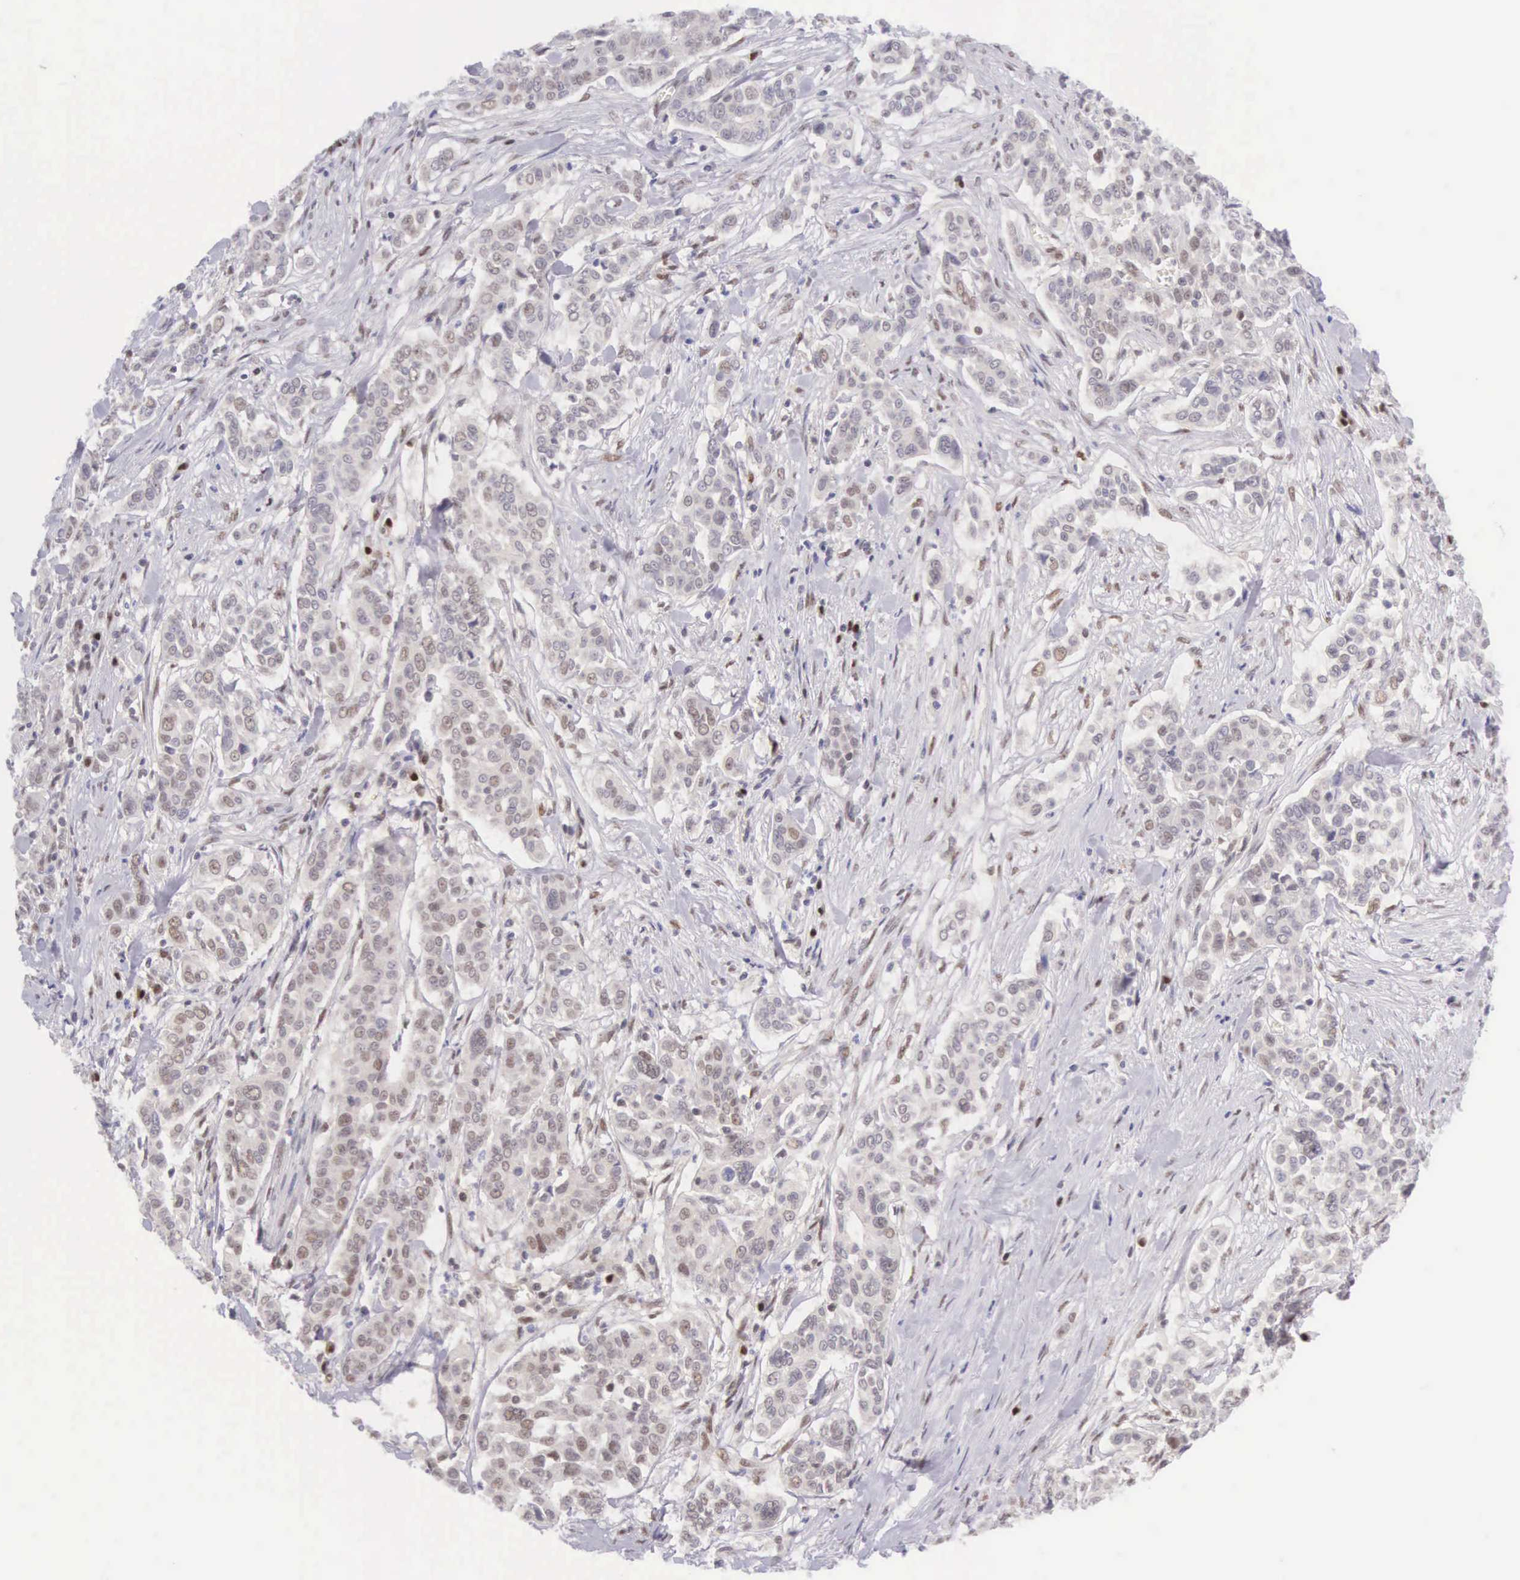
{"staining": {"intensity": "weak", "quantity": "25%-75%", "location": "nuclear"}, "tissue": "pancreatic cancer", "cell_type": "Tumor cells", "image_type": "cancer", "snomed": [{"axis": "morphology", "description": "Adenocarcinoma, NOS"}, {"axis": "topography", "description": "Pancreas"}], "caption": "About 25%-75% of tumor cells in human pancreatic cancer display weak nuclear protein staining as visualized by brown immunohistochemical staining.", "gene": "CCDC117", "patient": {"sex": "female", "age": 52}}